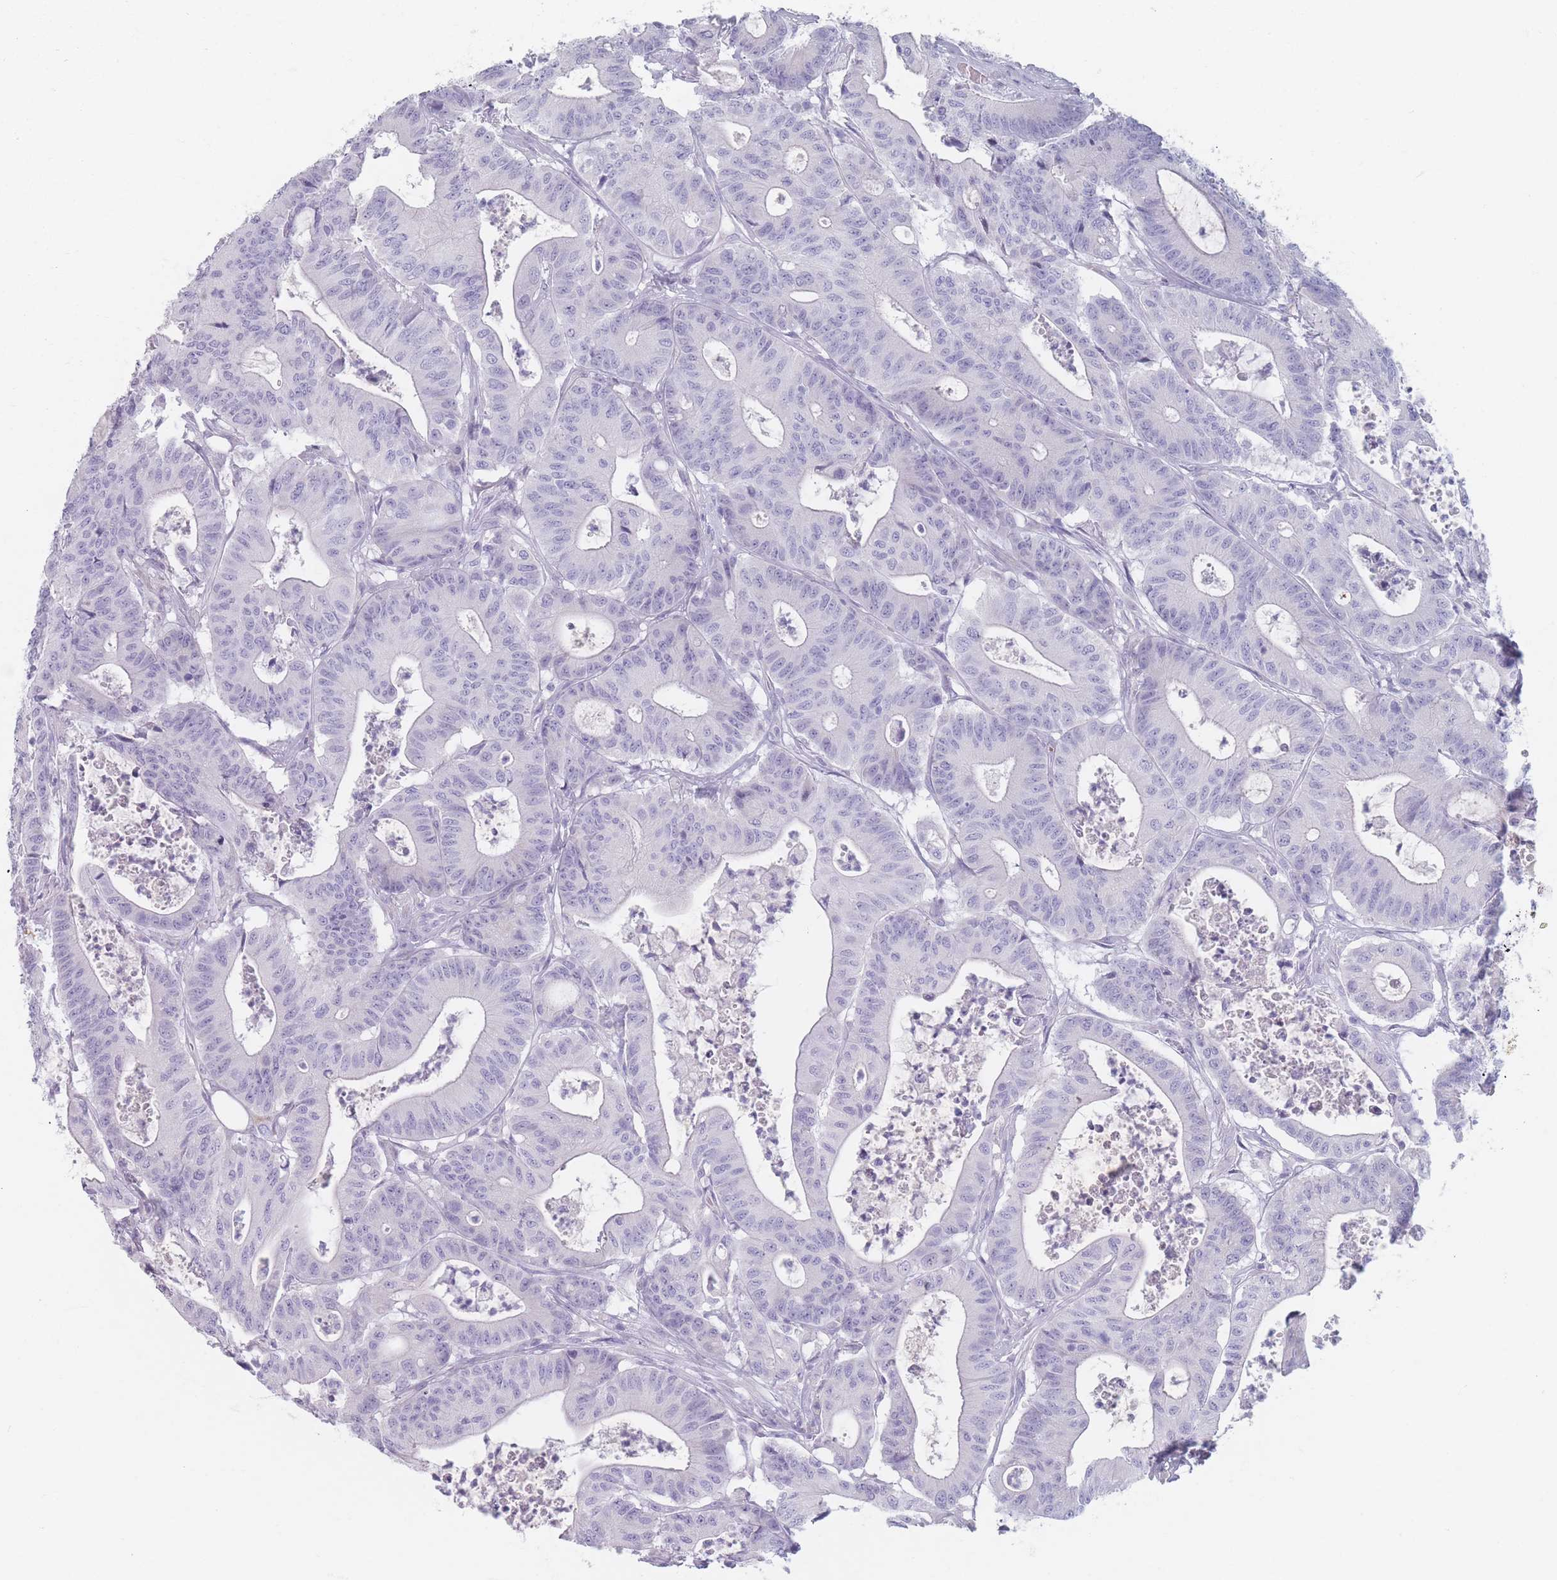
{"staining": {"intensity": "negative", "quantity": "none", "location": "none"}, "tissue": "colorectal cancer", "cell_type": "Tumor cells", "image_type": "cancer", "snomed": [{"axis": "morphology", "description": "Adenocarcinoma, NOS"}, {"axis": "topography", "description": "Colon"}], "caption": "The IHC photomicrograph has no significant staining in tumor cells of colorectal cancer tissue.", "gene": "PIGM", "patient": {"sex": "female", "age": 84}}